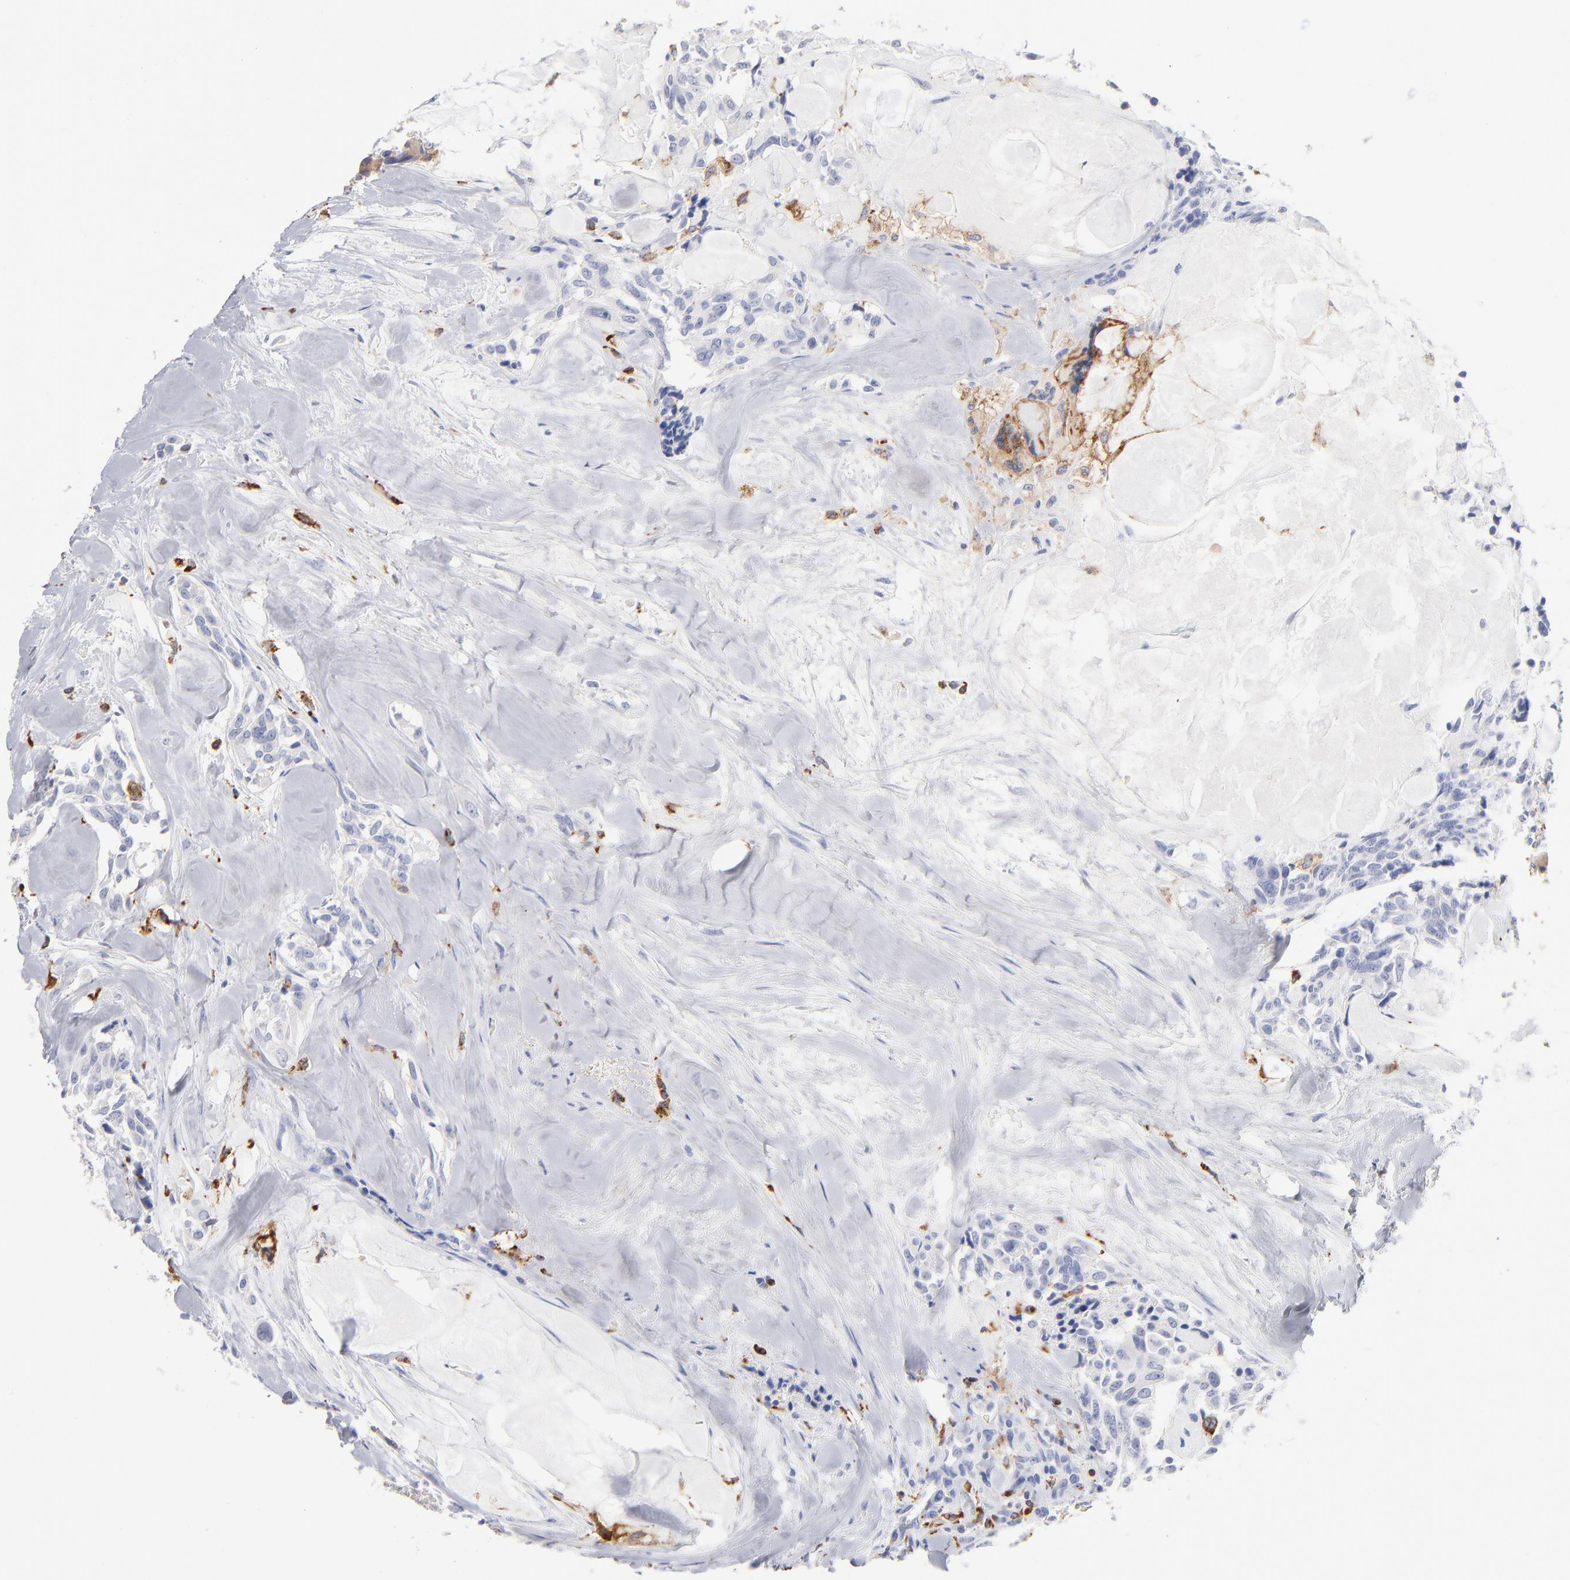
{"staining": {"intensity": "negative", "quantity": "none", "location": "none"}, "tissue": "thyroid cancer", "cell_type": "Tumor cells", "image_type": "cancer", "snomed": [{"axis": "morphology", "description": "Carcinoma, NOS"}, {"axis": "morphology", "description": "Carcinoid, malignant, NOS"}, {"axis": "topography", "description": "Thyroid gland"}], "caption": "The immunohistochemistry (IHC) micrograph has no significant expression in tumor cells of thyroid cancer tissue.", "gene": "CD180", "patient": {"sex": "male", "age": 33}}